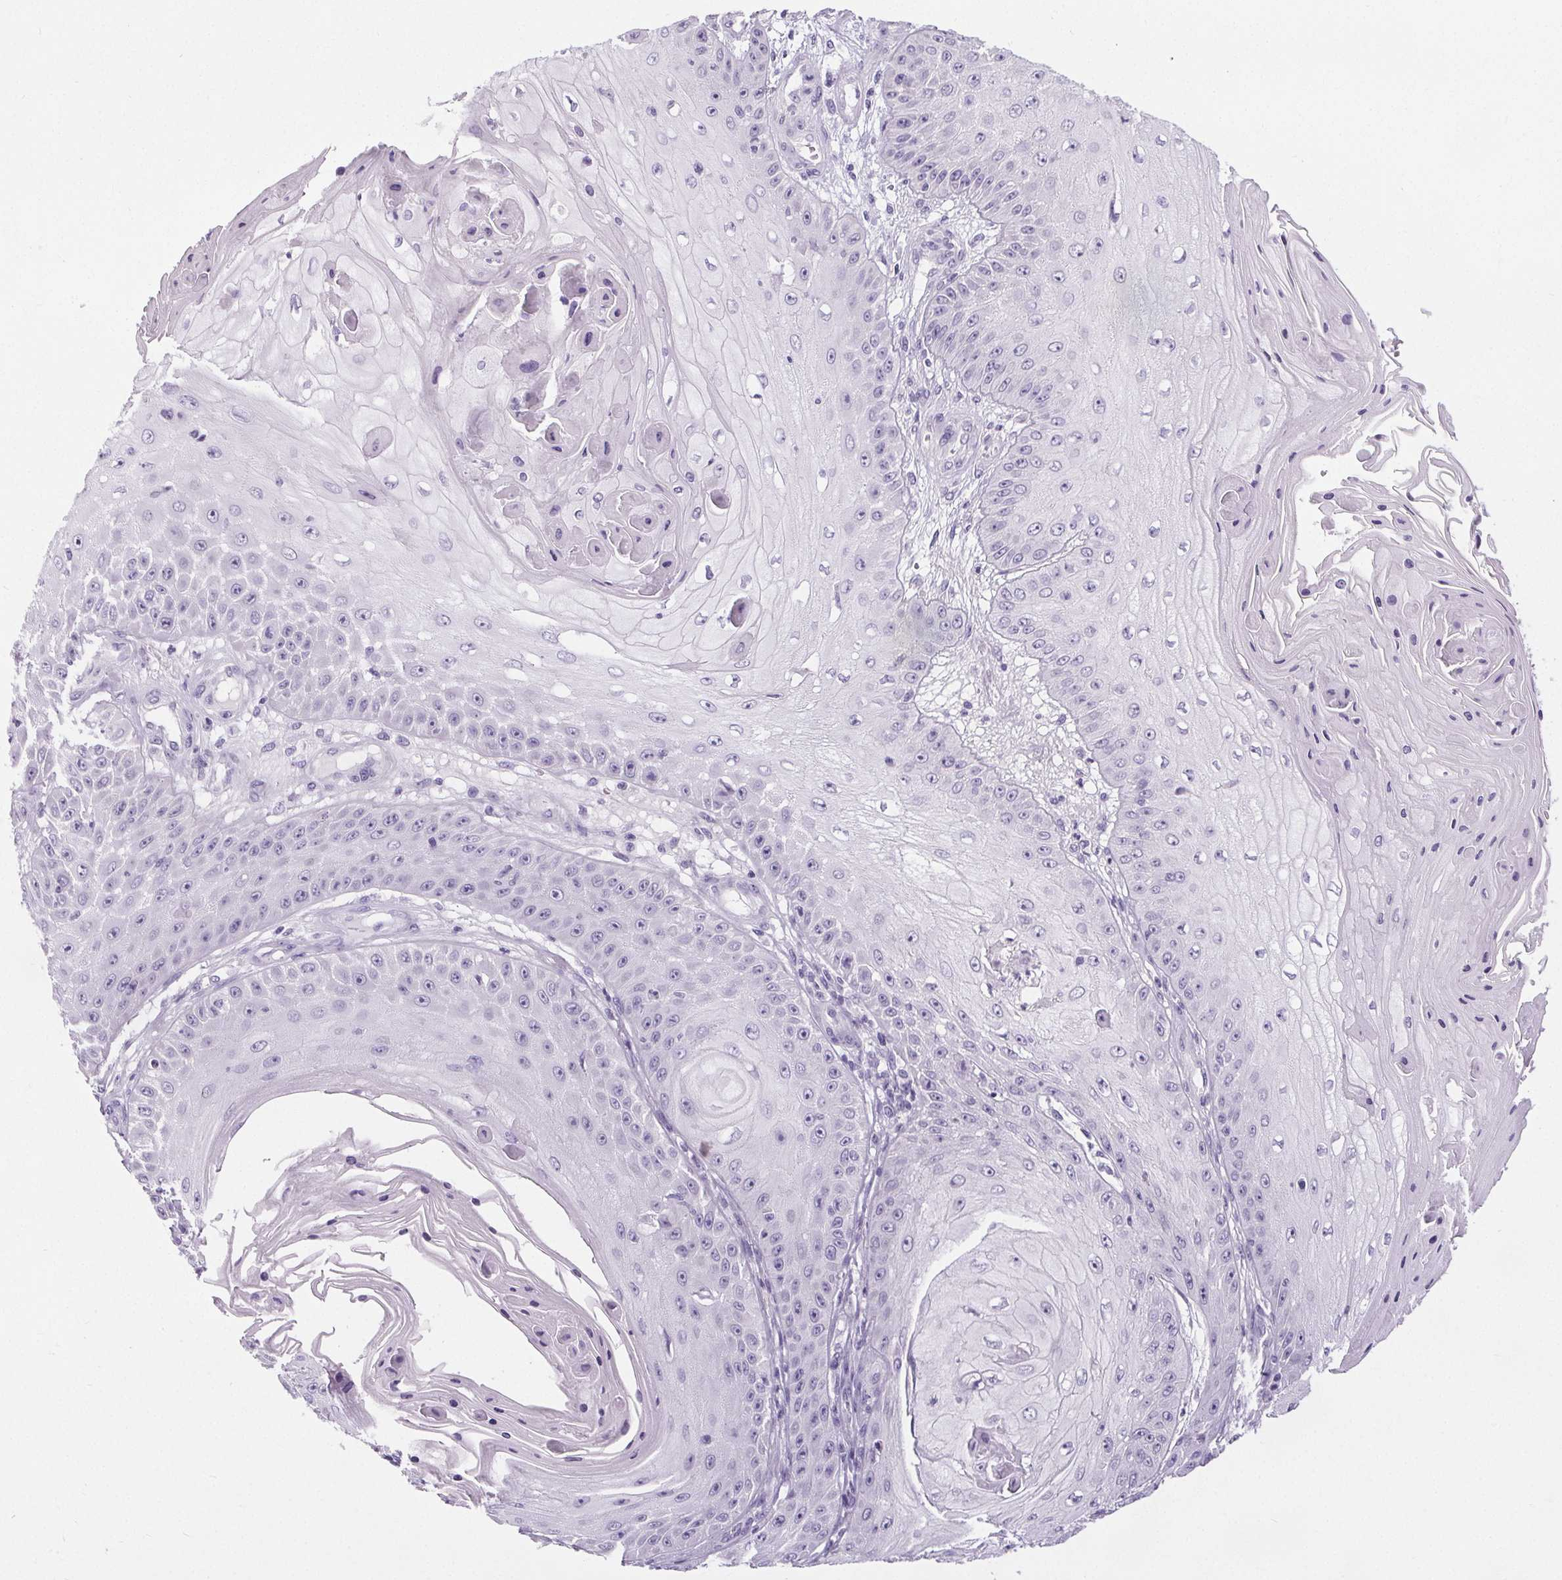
{"staining": {"intensity": "negative", "quantity": "none", "location": "none"}, "tissue": "skin cancer", "cell_type": "Tumor cells", "image_type": "cancer", "snomed": [{"axis": "morphology", "description": "Squamous cell carcinoma, NOS"}, {"axis": "topography", "description": "Skin"}], "caption": "DAB immunohistochemical staining of human squamous cell carcinoma (skin) reveals no significant positivity in tumor cells.", "gene": "ELAVL2", "patient": {"sex": "male", "age": 70}}